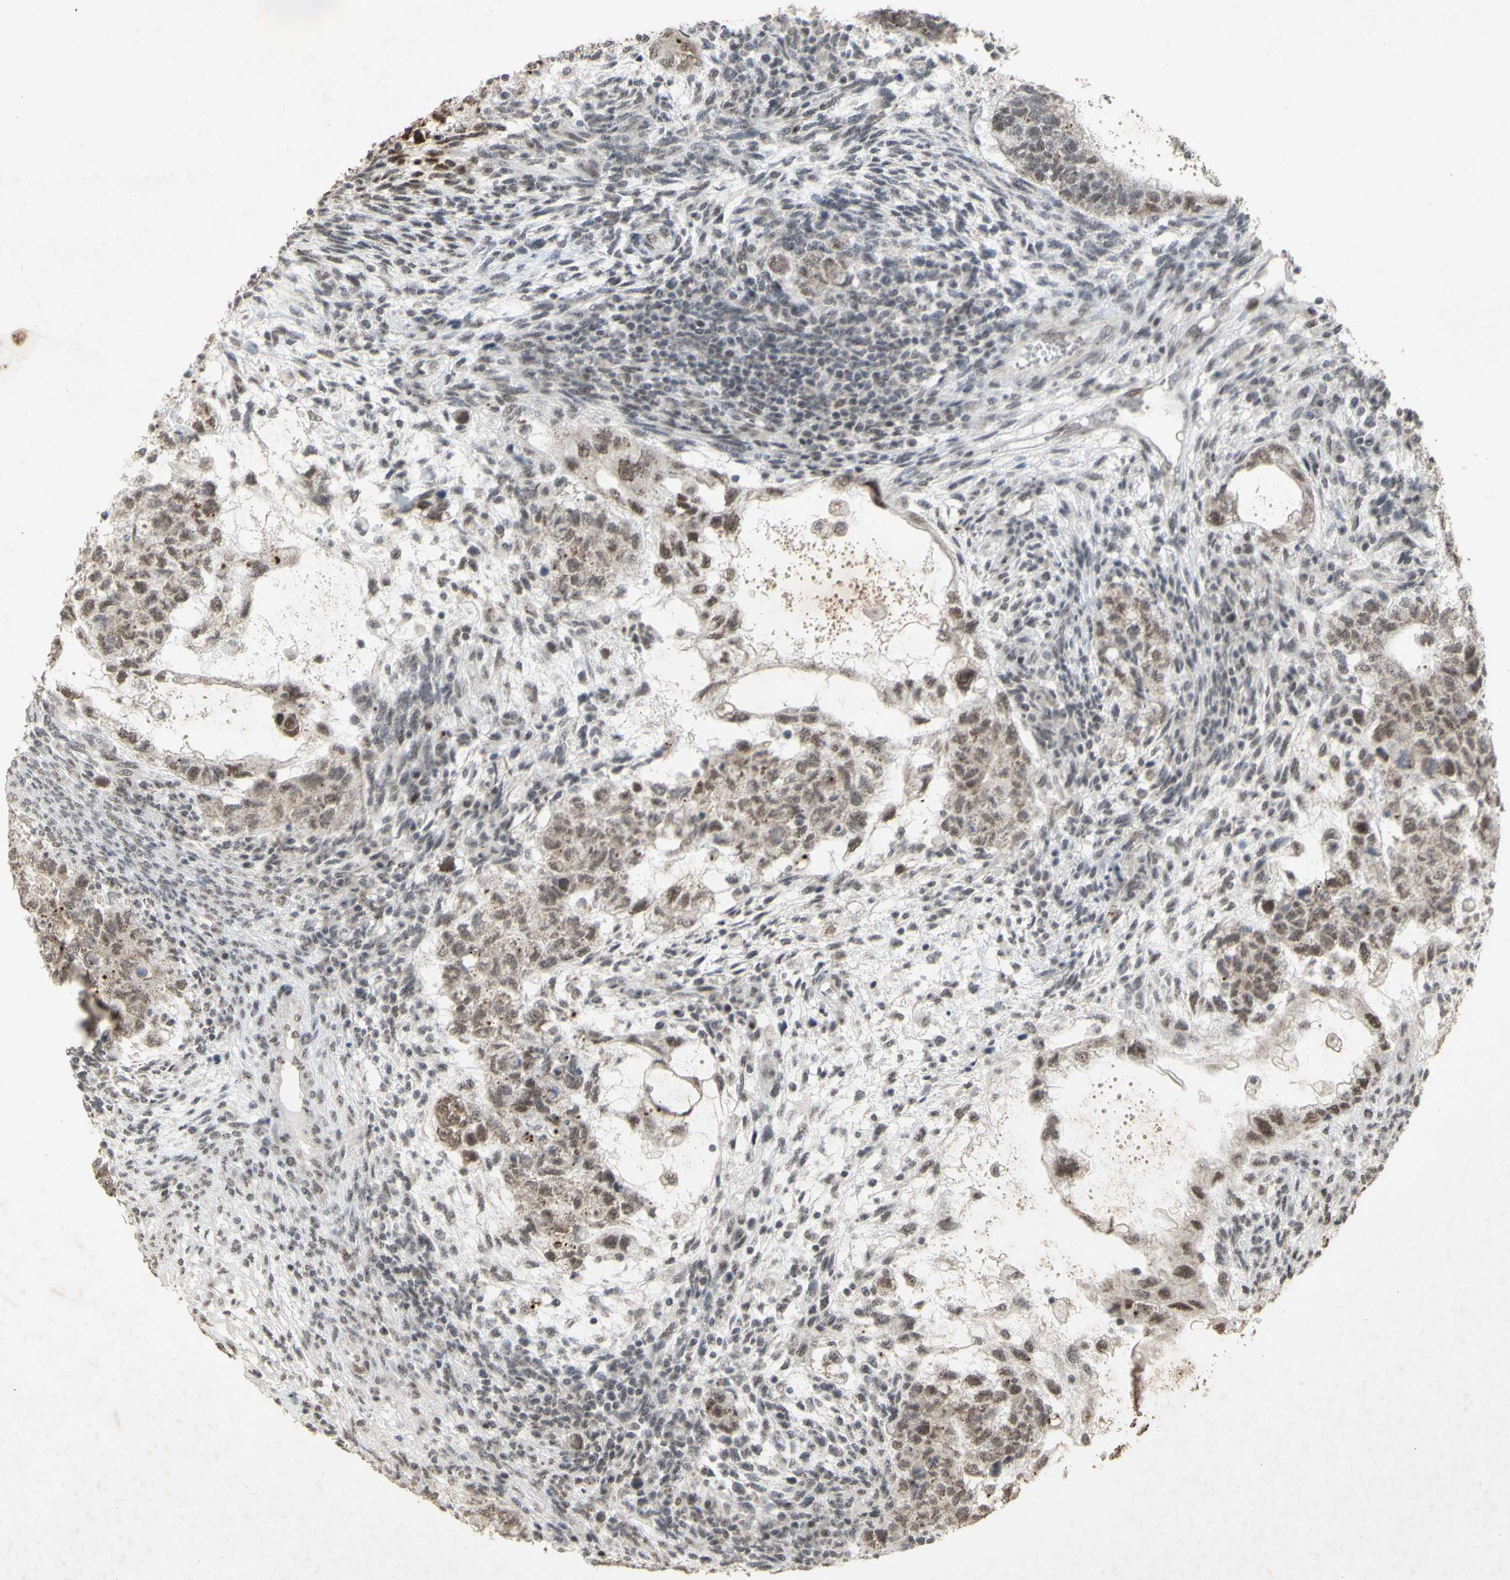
{"staining": {"intensity": "moderate", "quantity": "25%-75%", "location": "cytoplasmic/membranous,nuclear"}, "tissue": "testis cancer", "cell_type": "Tumor cells", "image_type": "cancer", "snomed": [{"axis": "morphology", "description": "Normal tissue, NOS"}, {"axis": "morphology", "description": "Carcinoma, Embryonal, NOS"}, {"axis": "topography", "description": "Testis"}], "caption": "Testis cancer stained with a brown dye reveals moderate cytoplasmic/membranous and nuclear positive expression in approximately 25%-75% of tumor cells.", "gene": "CENPB", "patient": {"sex": "male", "age": 36}}